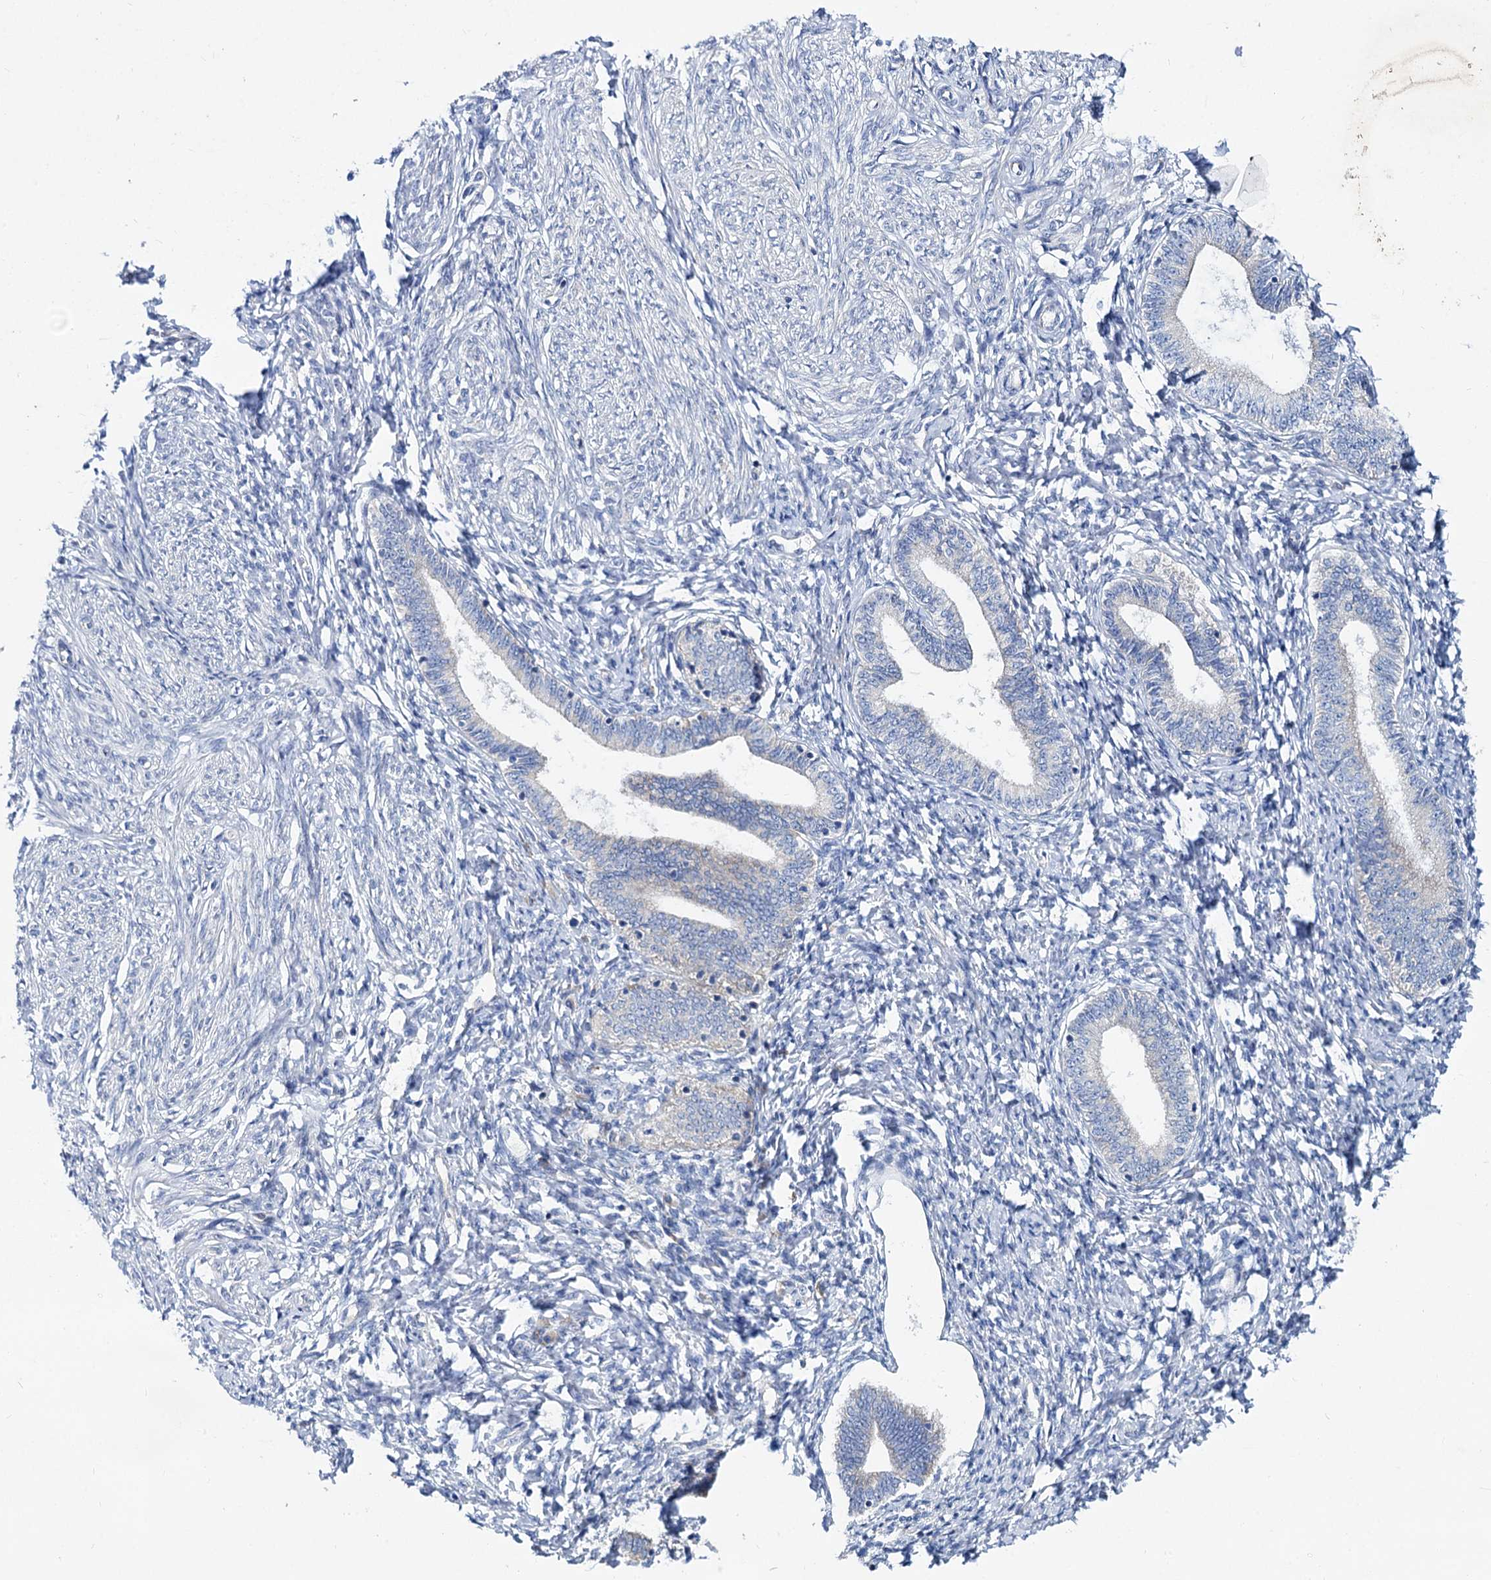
{"staining": {"intensity": "negative", "quantity": "none", "location": "none"}, "tissue": "endometrium", "cell_type": "Cells in endometrial stroma", "image_type": "normal", "snomed": [{"axis": "morphology", "description": "Normal tissue, NOS"}, {"axis": "topography", "description": "Endometrium"}], "caption": "A high-resolution micrograph shows IHC staining of normal endometrium, which exhibits no significant staining in cells in endometrial stroma.", "gene": "TRIM55", "patient": {"sex": "female", "age": 72}}